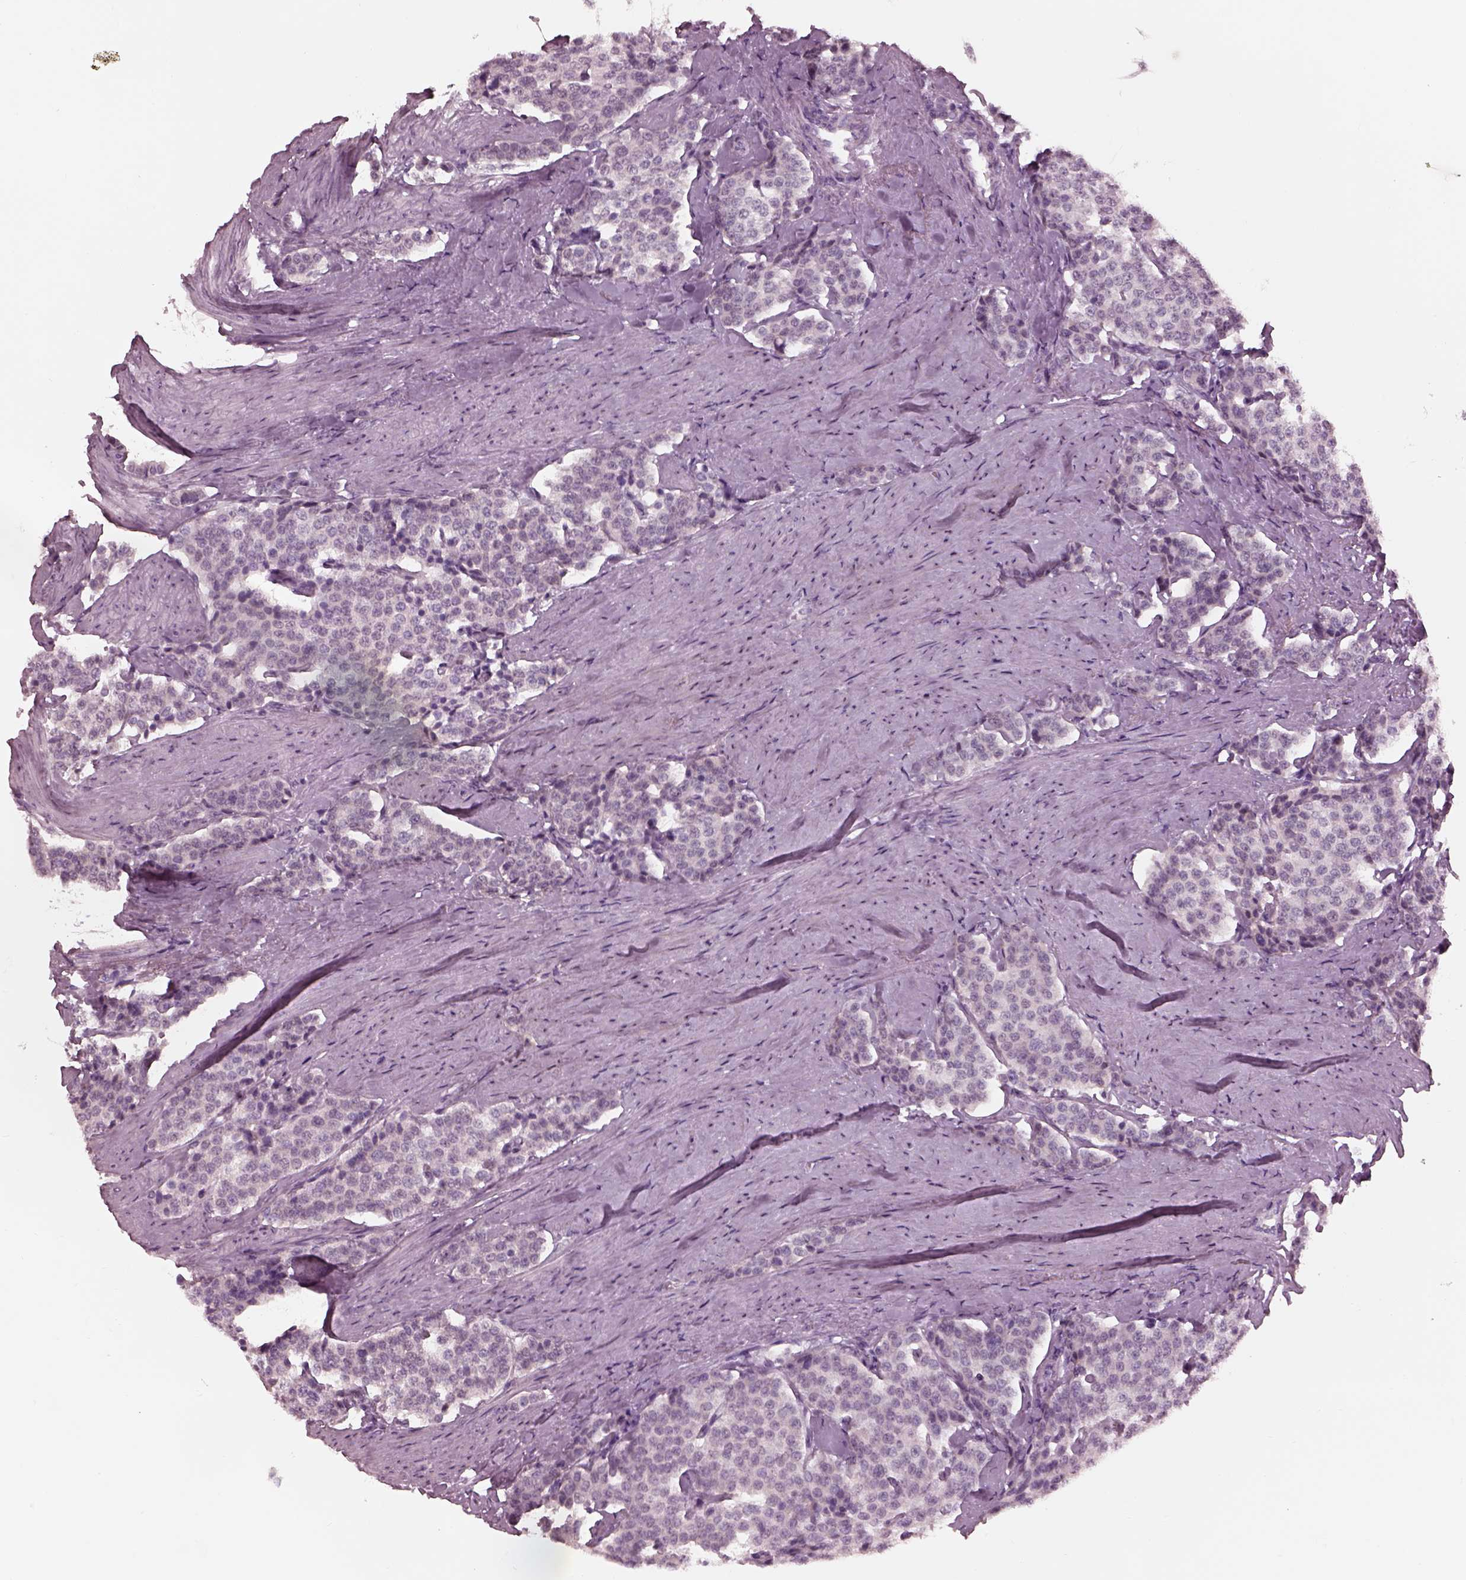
{"staining": {"intensity": "negative", "quantity": "none", "location": "none"}, "tissue": "carcinoid", "cell_type": "Tumor cells", "image_type": "cancer", "snomed": [{"axis": "morphology", "description": "Carcinoid, malignant, NOS"}, {"axis": "topography", "description": "Small intestine"}], "caption": "An image of malignant carcinoid stained for a protein reveals no brown staining in tumor cells.", "gene": "GARIN4", "patient": {"sex": "female", "age": 58}}